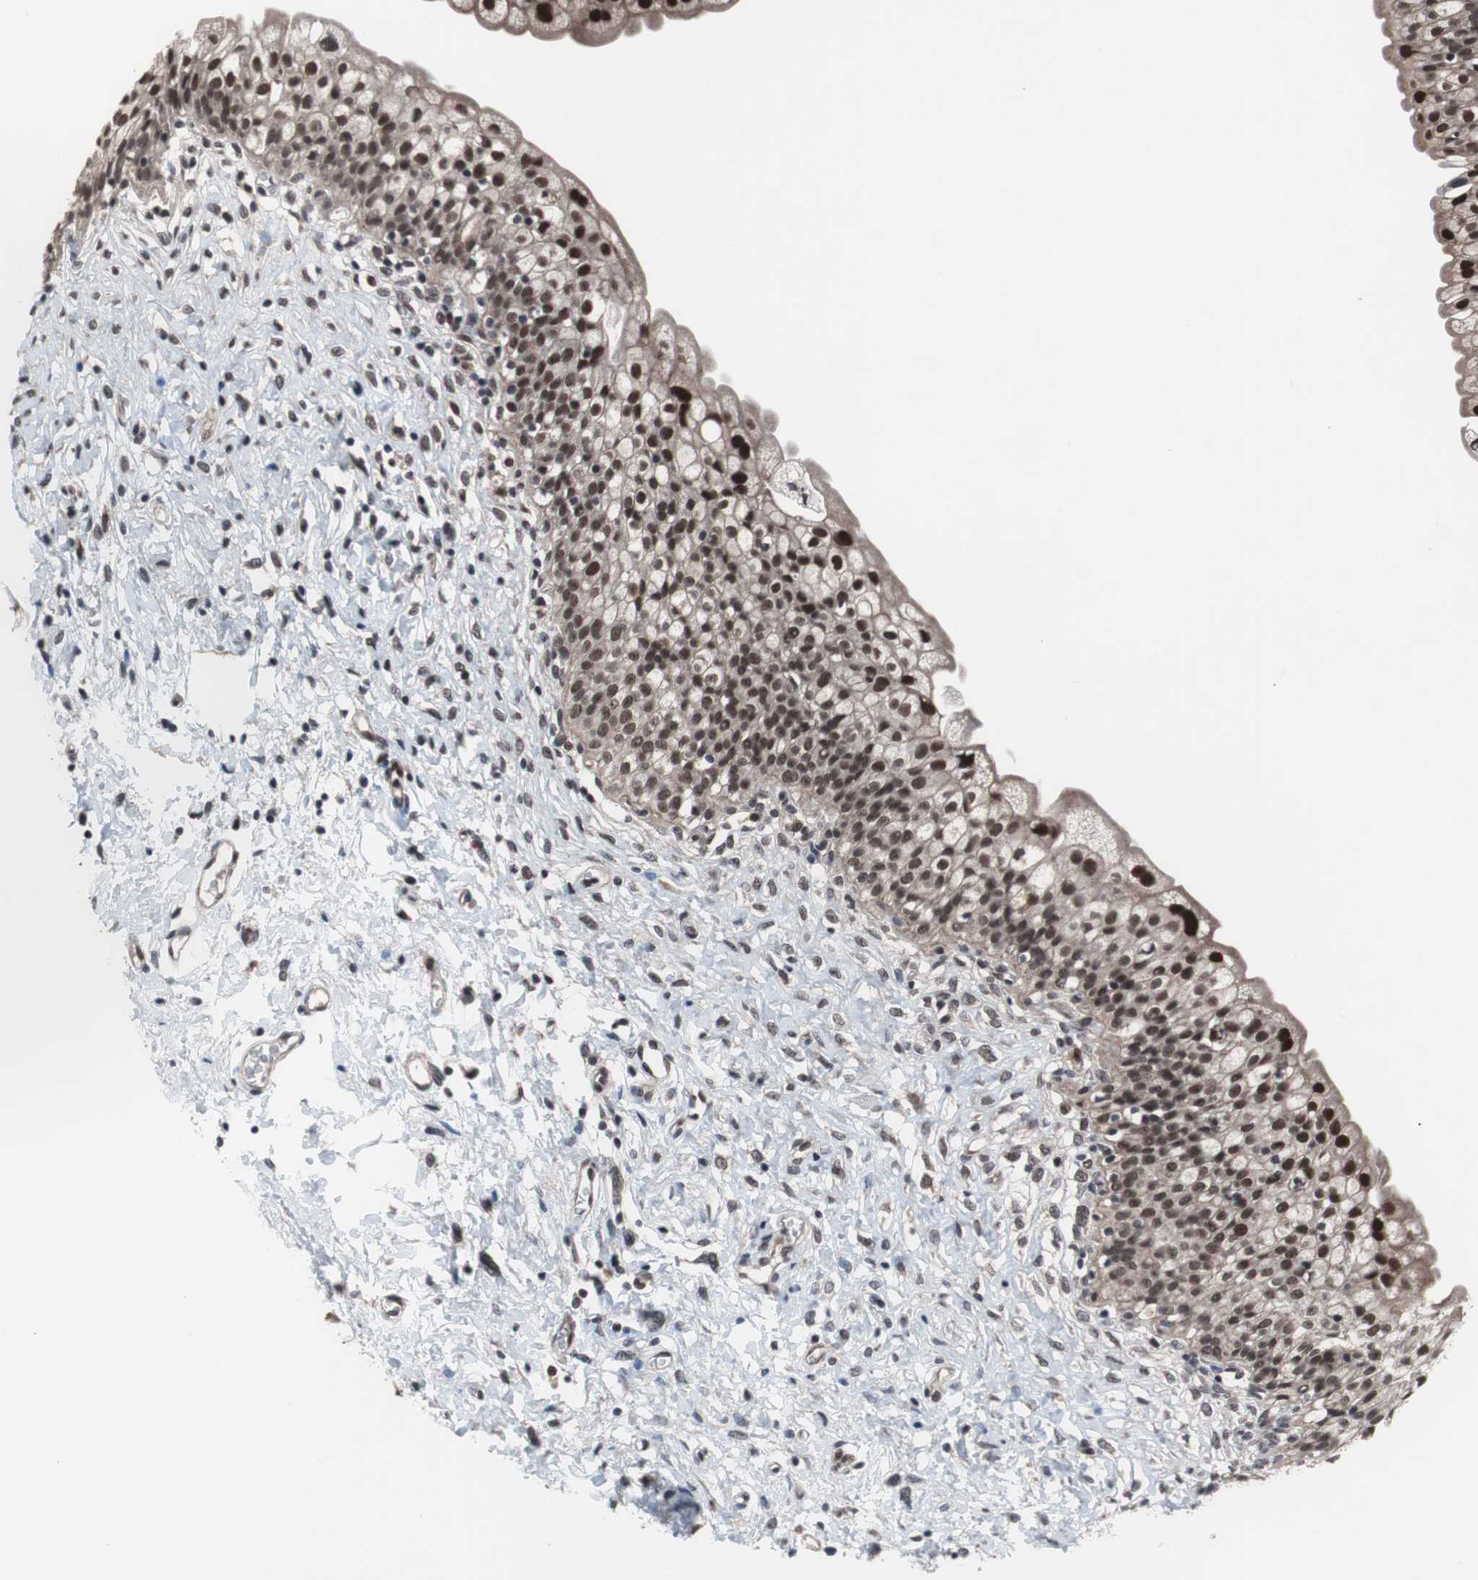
{"staining": {"intensity": "strong", "quantity": ">75%", "location": "cytoplasmic/membranous,nuclear"}, "tissue": "urinary bladder", "cell_type": "Urothelial cells", "image_type": "normal", "snomed": [{"axis": "morphology", "description": "Normal tissue, NOS"}, {"axis": "morphology", "description": "Inflammation, NOS"}, {"axis": "topography", "description": "Urinary bladder"}], "caption": "Immunohistochemistry photomicrograph of unremarkable urinary bladder stained for a protein (brown), which exhibits high levels of strong cytoplasmic/membranous,nuclear positivity in approximately >75% of urothelial cells.", "gene": "GTF2F2", "patient": {"sex": "female", "age": 80}}